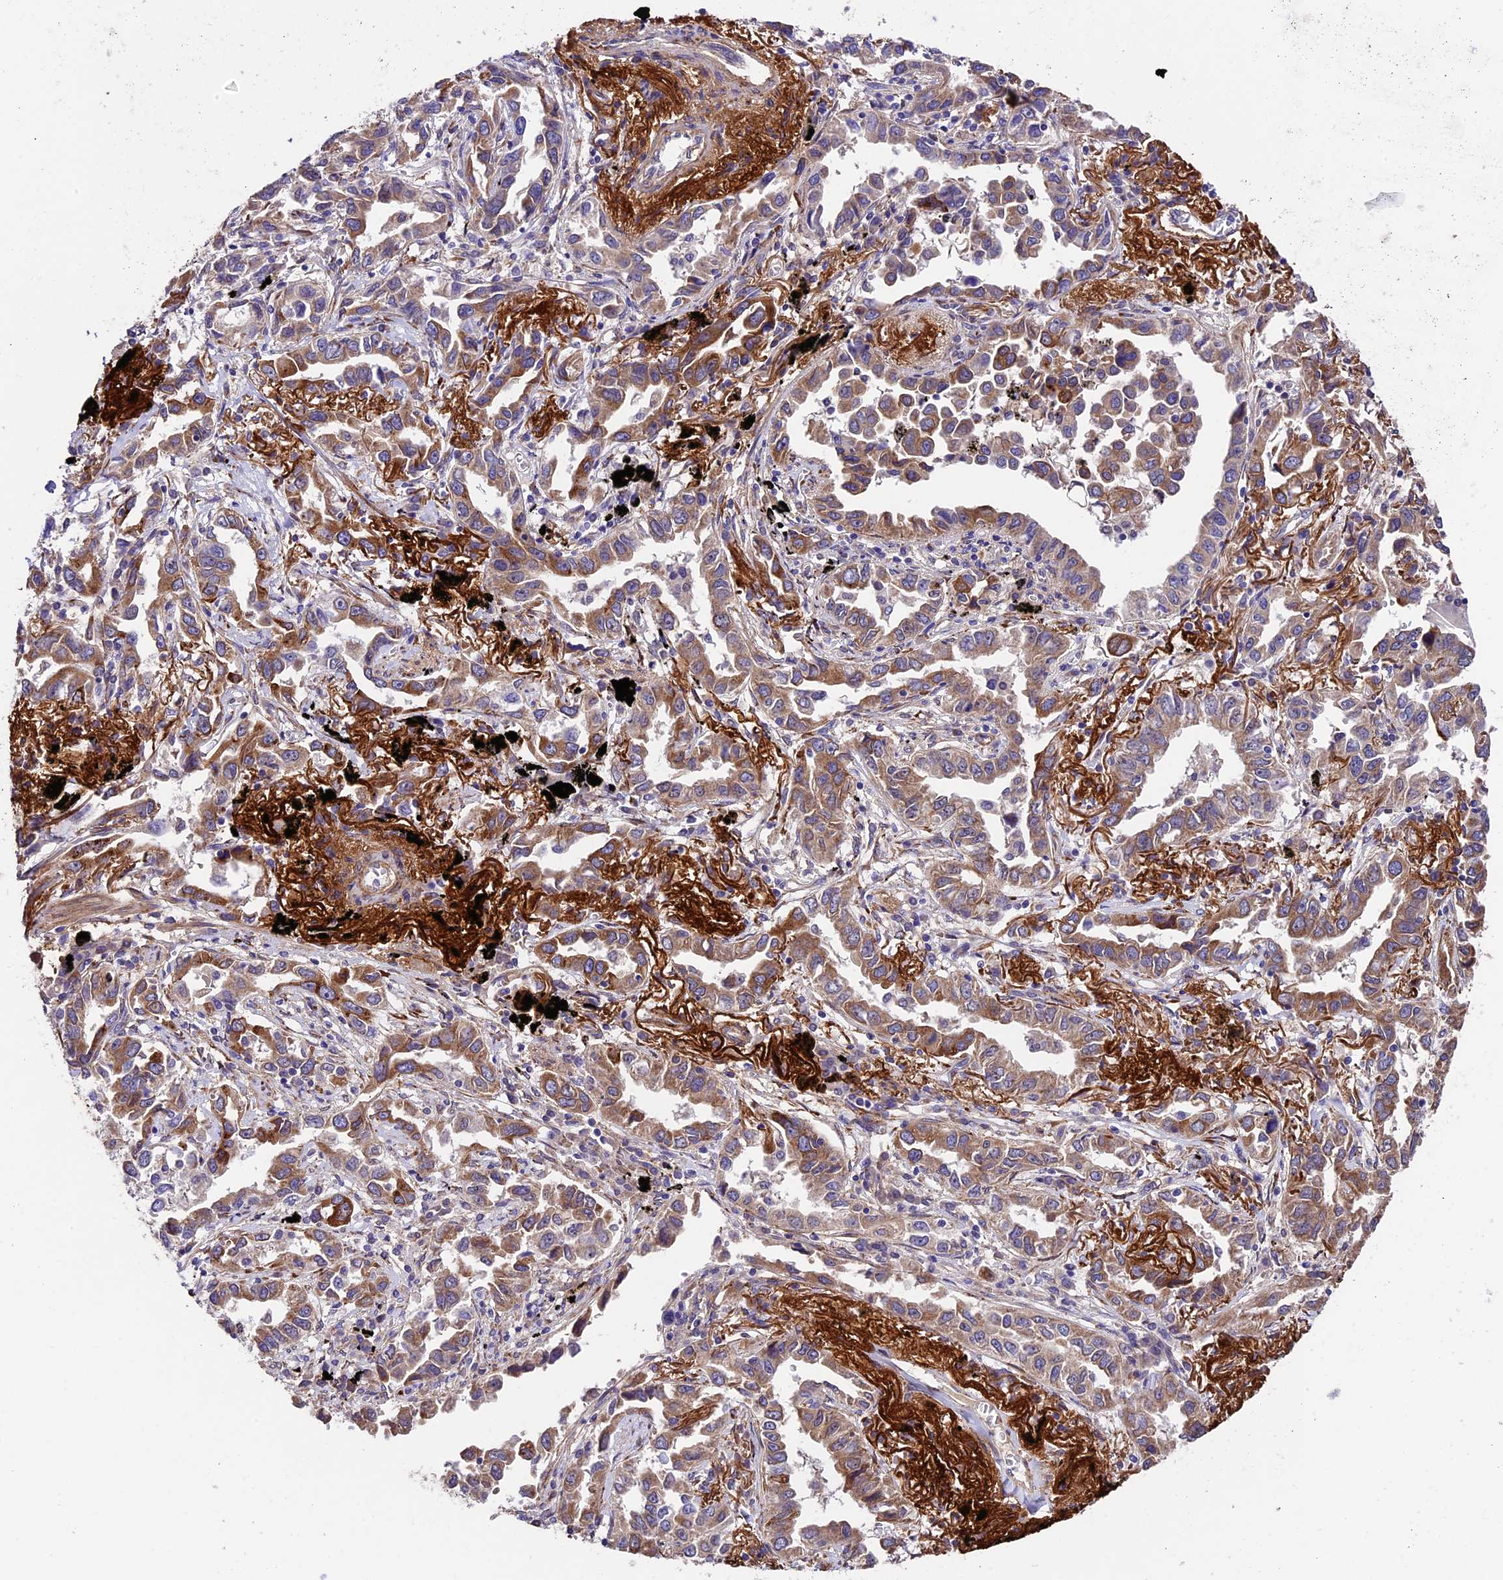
{"staining": {"intensity": "moderate", "quantity": ">75%", "location": "cytoplasmic/membranous"}, "tissue": "lung cancer", "cell_type": "Tumor cells", "image_type": "cancer", "snomed": [{"axis": "morphology", "description": "Adenocarcinoma, NOS"}, {"axis": "topography", "description": "Lung"}], "caption": "Adenocarcinoma (lung) stained with DAB immunohistochemistry (IHC) exhibits medium levels of moderate cytoplasmic/membranous positivity in about >75% of tumor cells.", "gene": "LSM7", "patient": {"sex": "male", "age": 67}}